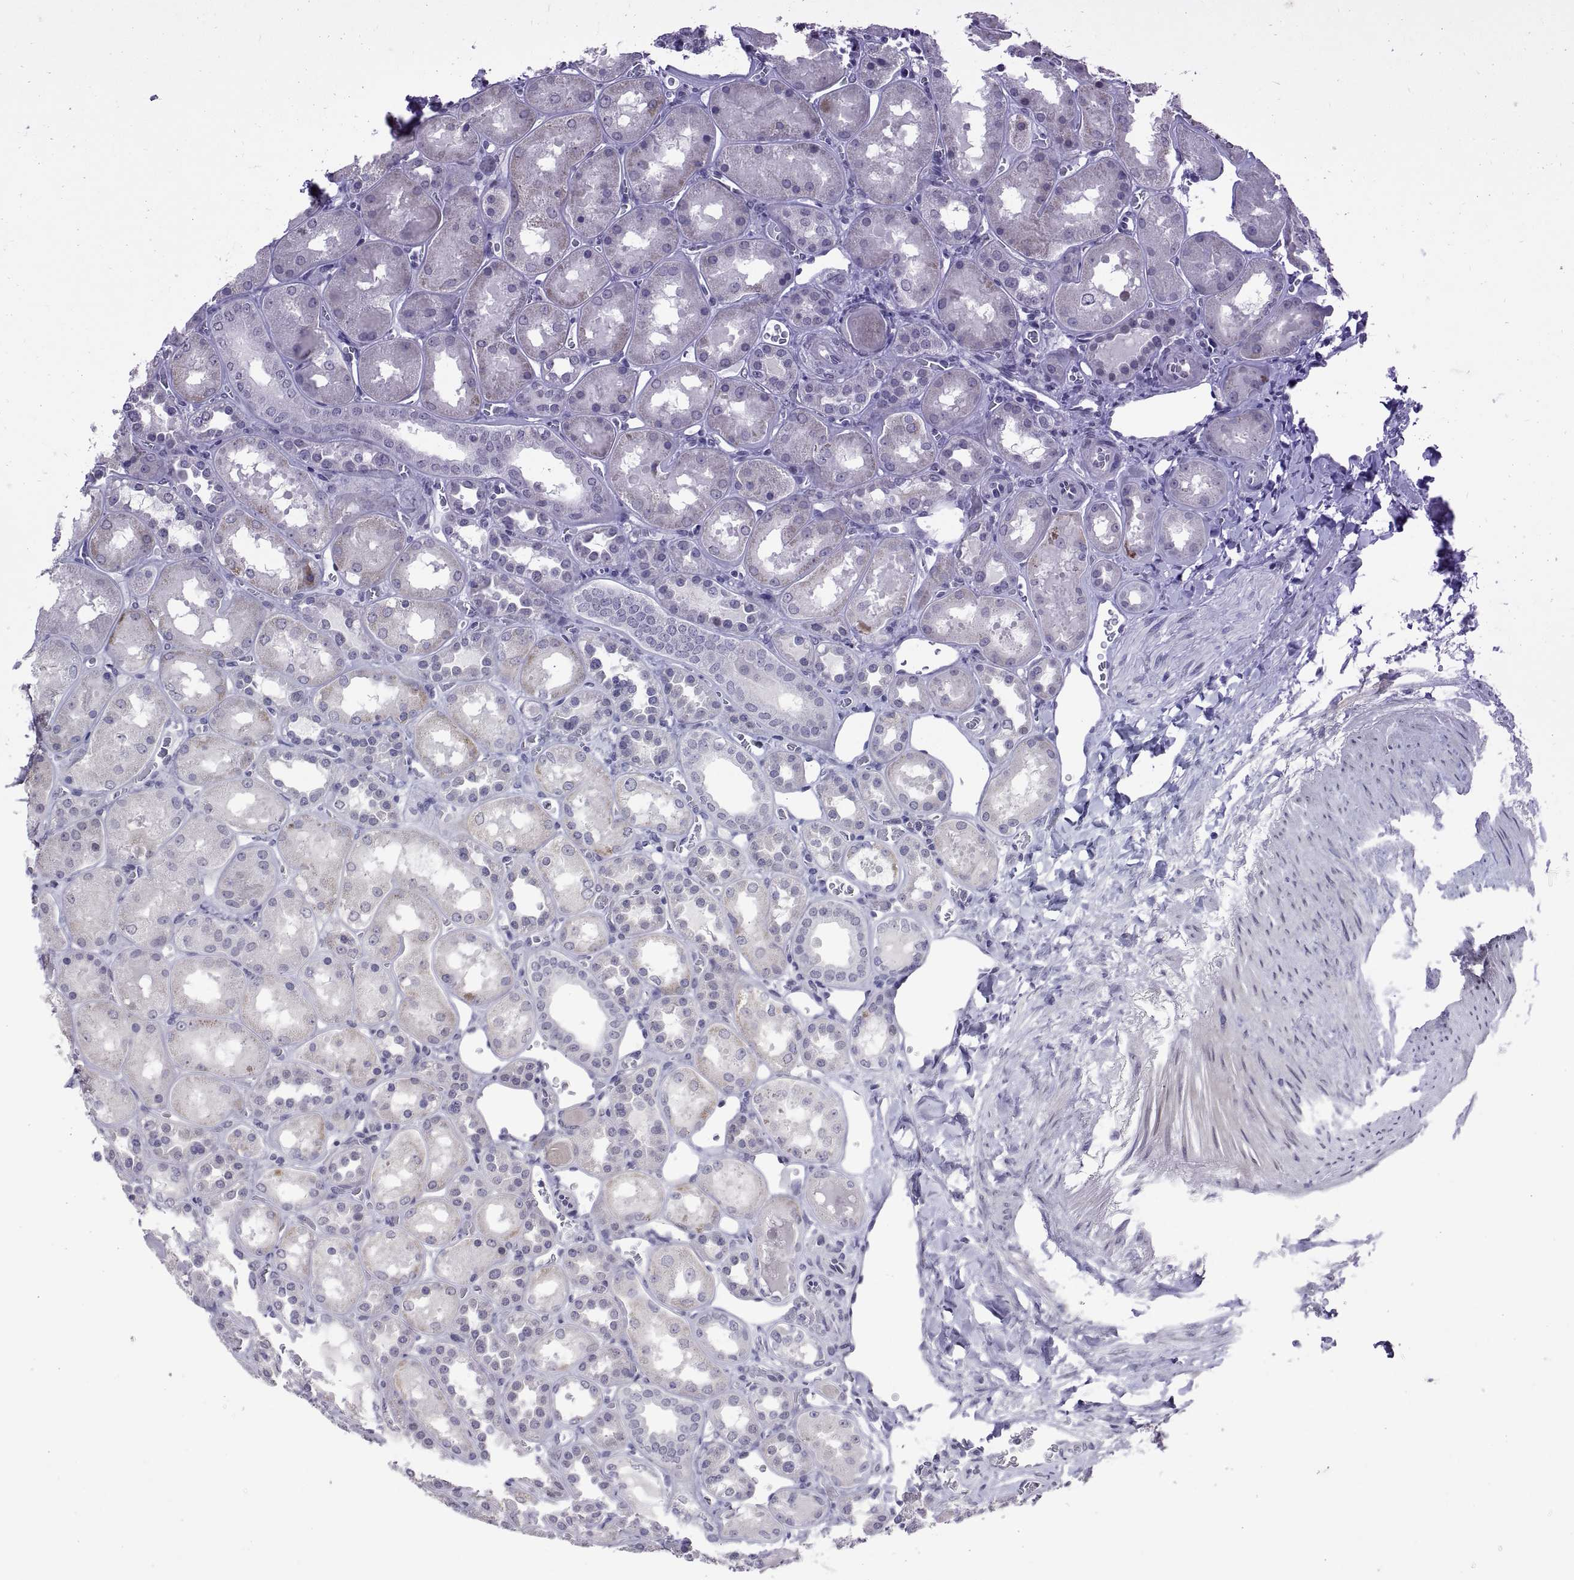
{"staining": {"intensity": "negative", "quantity": "none", "location": "none"}, "tissue": "kidney", "cell_type": "Cells in glomeruli", "image_type": "normal", "snomed": [{"axis": "morphology", "description": "Normal tissue, NOS"}, {"axis": "topography", "description": "Kidney"}], "caption": "Immunohistochemical staining of normal kidney demonstrates no significant staining in cells in glomeruli. (IHC, brightfield microscopy, high magnification).", "gene": "KRT77", "patient": {"sex": "male", "age": 73}}